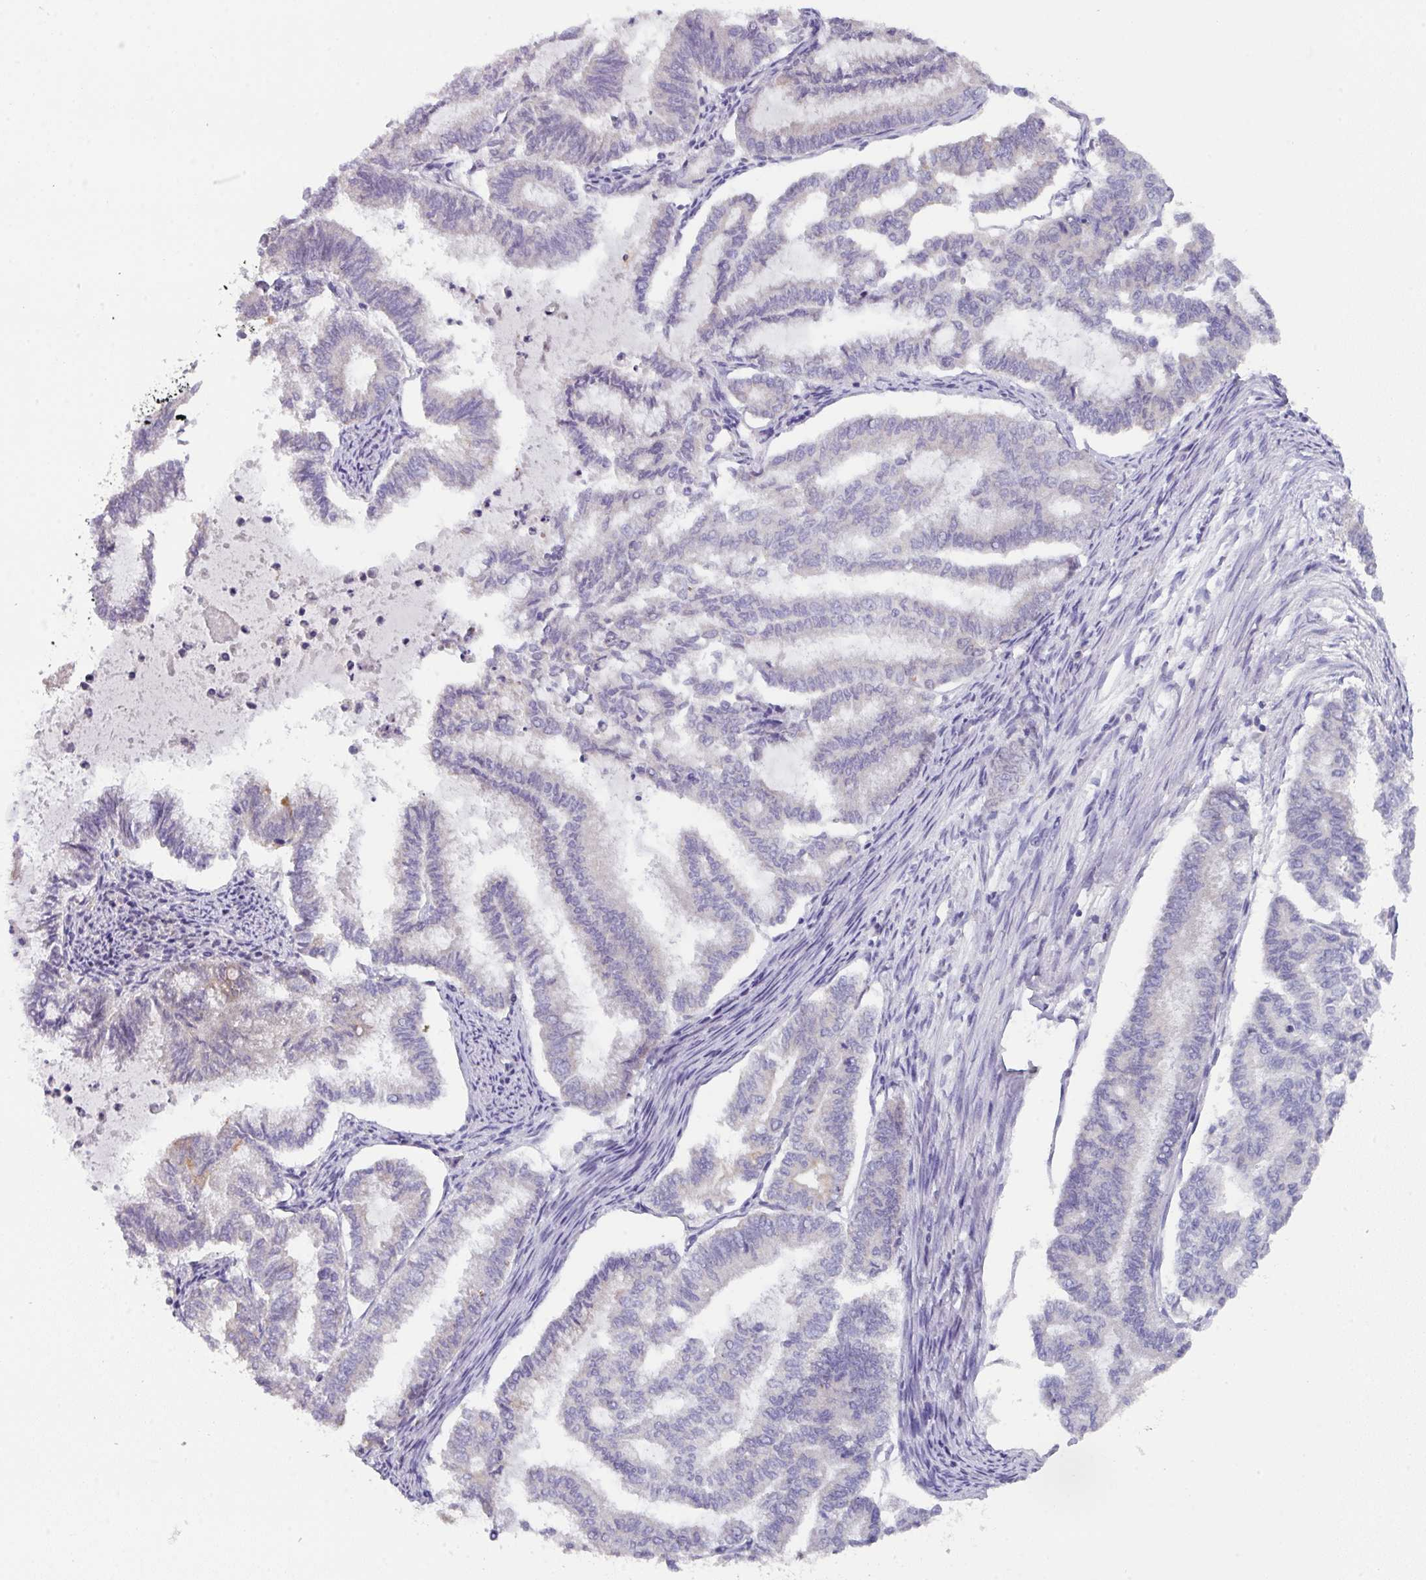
{"staining": {"intensity": "negative", "quantity": "none", "location": "none"}, "tissue": "endometrial cancer", "cell_type": "Tumor cells", "image_type": "cancer", "snomed": [{"axis": "morphology", "description": "Adenocarcinoma, NOS"}, {"axis": "topography", "description": "Endometrium"}], "caption": "This is a photomicrograph of immunohistochemistry staining of endometrial adenocarcinoma, which shows no positivity in tumor cells.", "gene": "DCAF12L2", "patient": {"sex": "female", "age": 79}}